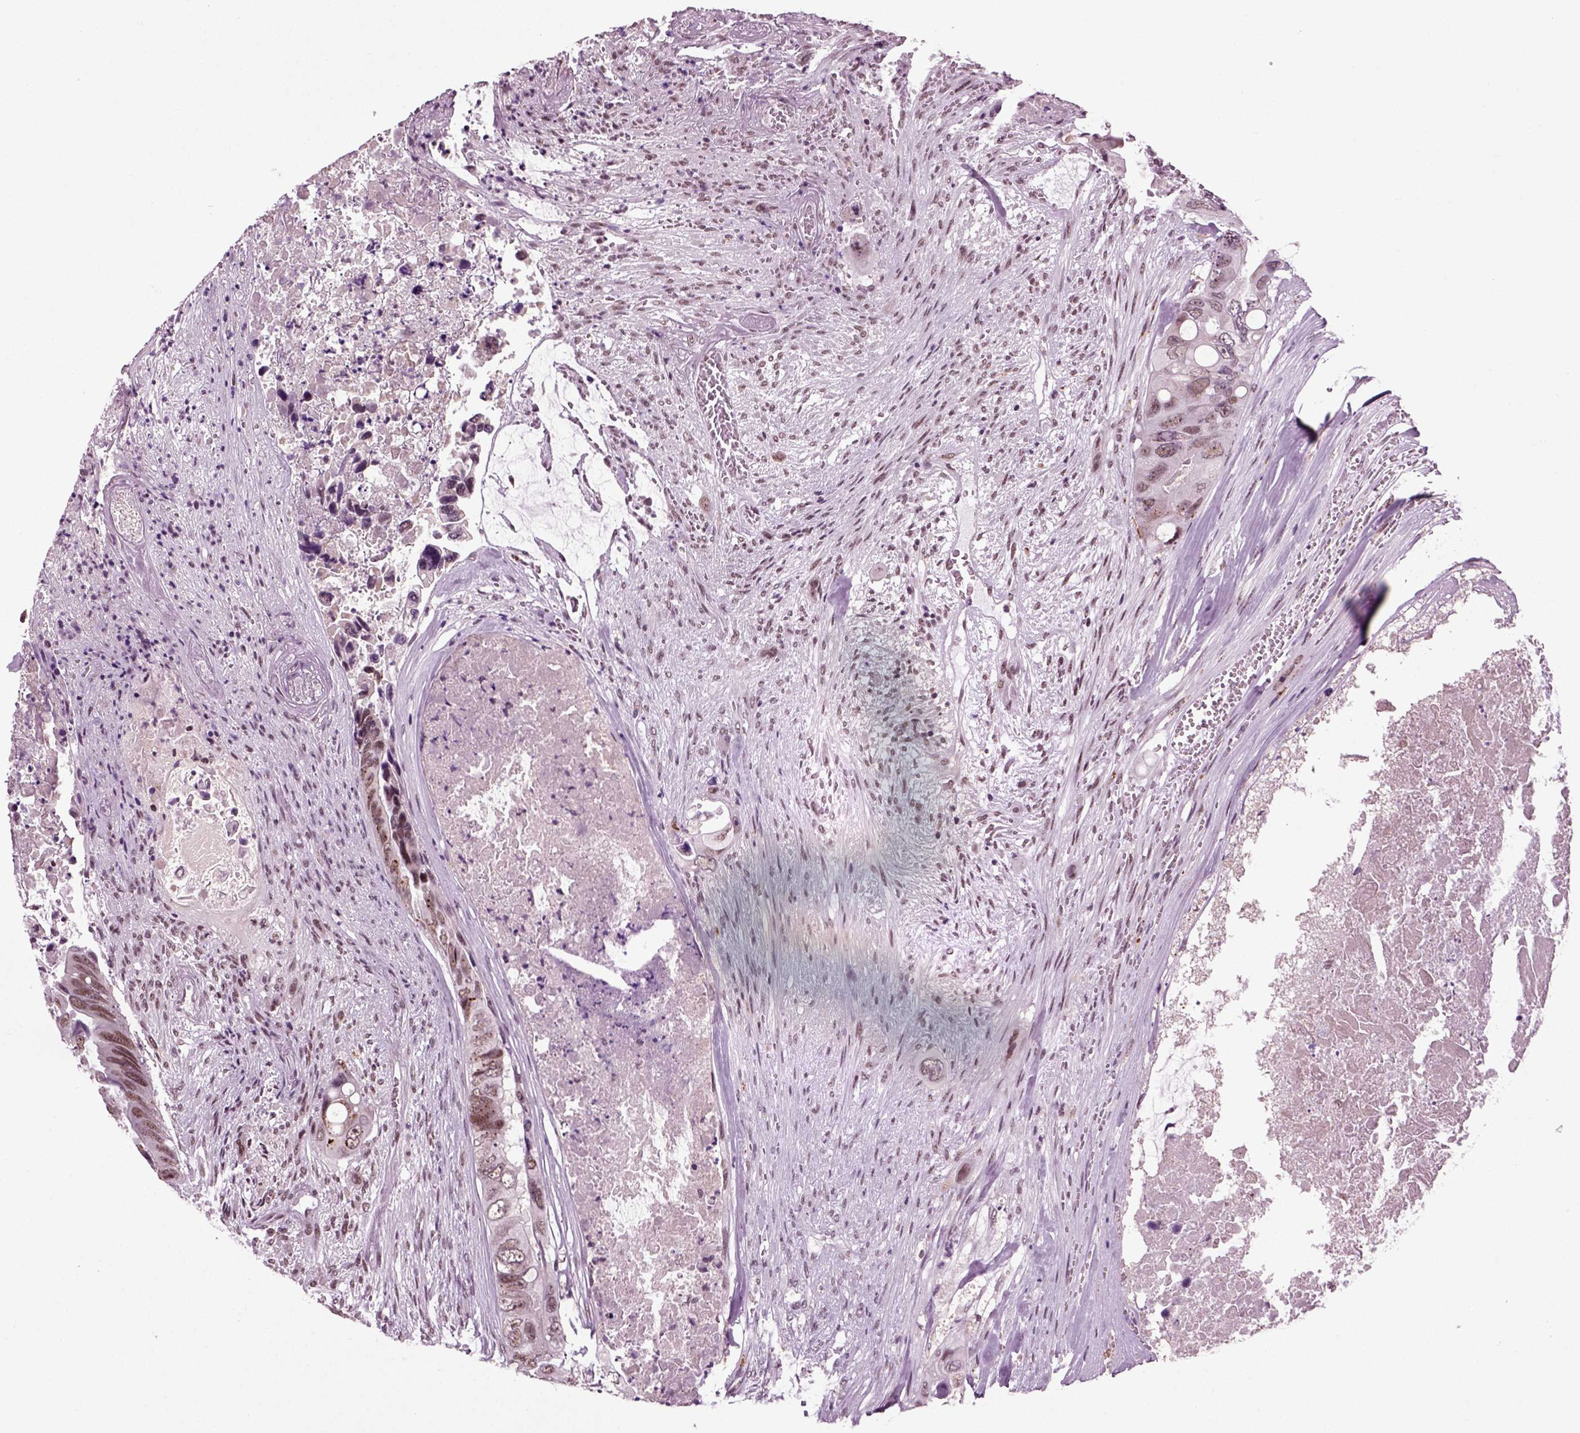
{"staining": {"intensity": "weak", "quantity": ">75%", "location": "nuclear"}, "tissue": "colorectal cancer", "cell_type": "Tumor cells", "image_type": "cancer", "snomed": [{"axis": "morphology", "description": "Adenocarcinoma, NOS"}, {"axis": "topography", "description": "Rectum"}], "caption": "IHC (DAB (3,3'-diaminobenzidine)) staining of colorectal cancer exhibits weak nuclear protein expression in about >75% of tumor cells.", "gene": "RCOR3", "patient": {"sex": "male", "age": 63}}